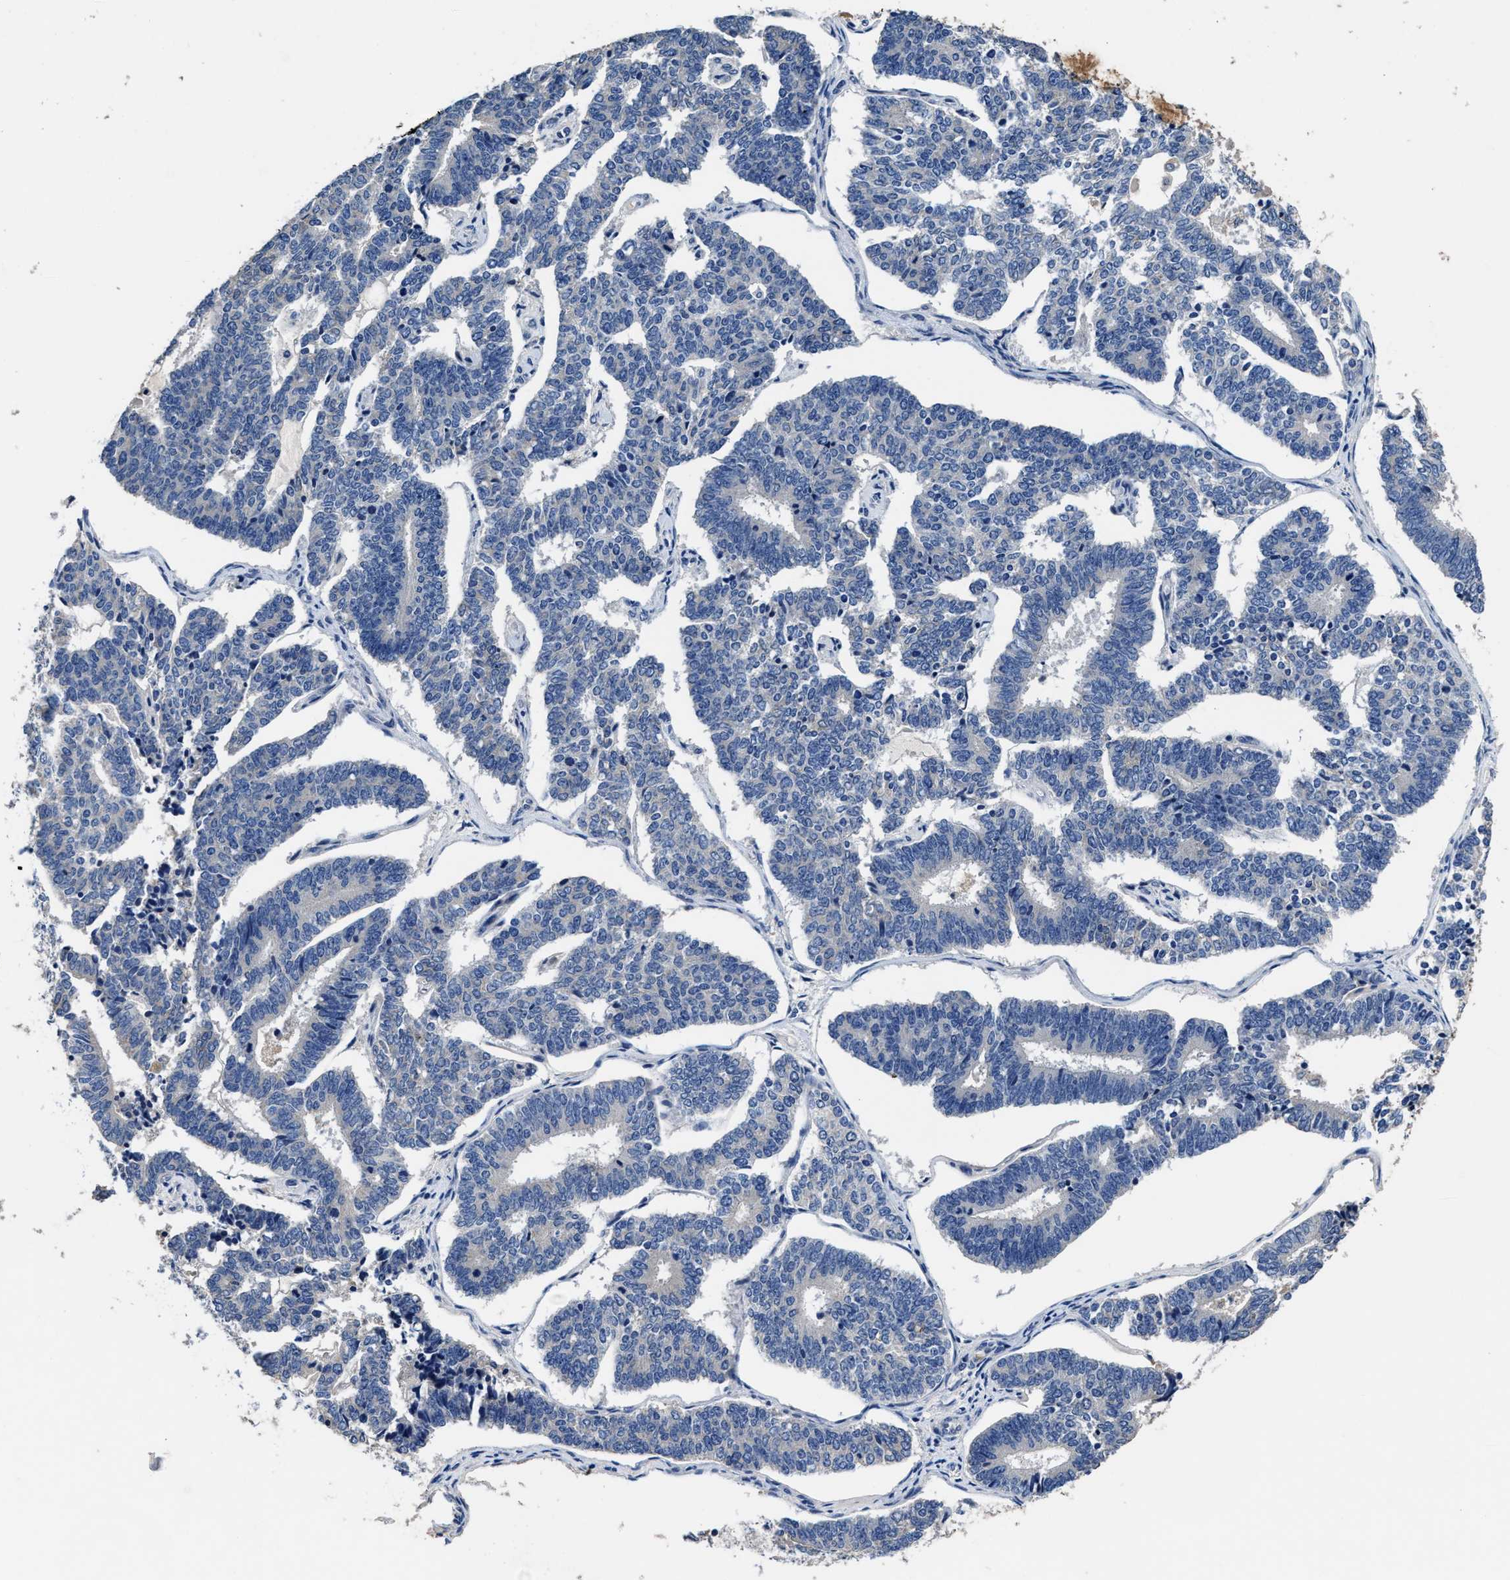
{"staining": {"intensity": "negative", "quantity": "none", "location": "none"}, "tissue": "endometrial cancer", "cell_type": "Tumor cells", "image_type": "cancer", "snomed": [{"axis": "morphology", "description": "Adenocarcinoma, NOS"}, {"axis": "topography", "description": "Endometrium"}], "caption": "Micrograph shows no protein expression in tumor cells of adenocarcinoma (endometrial) tissue. (DAB (3,3'-diaminobenzidine) immunohistochemistry (IHC) visualized using brightfield microscopy, high magnification).", "gene": "UBR4", "patient": {"sex": "female", "age": 70}}